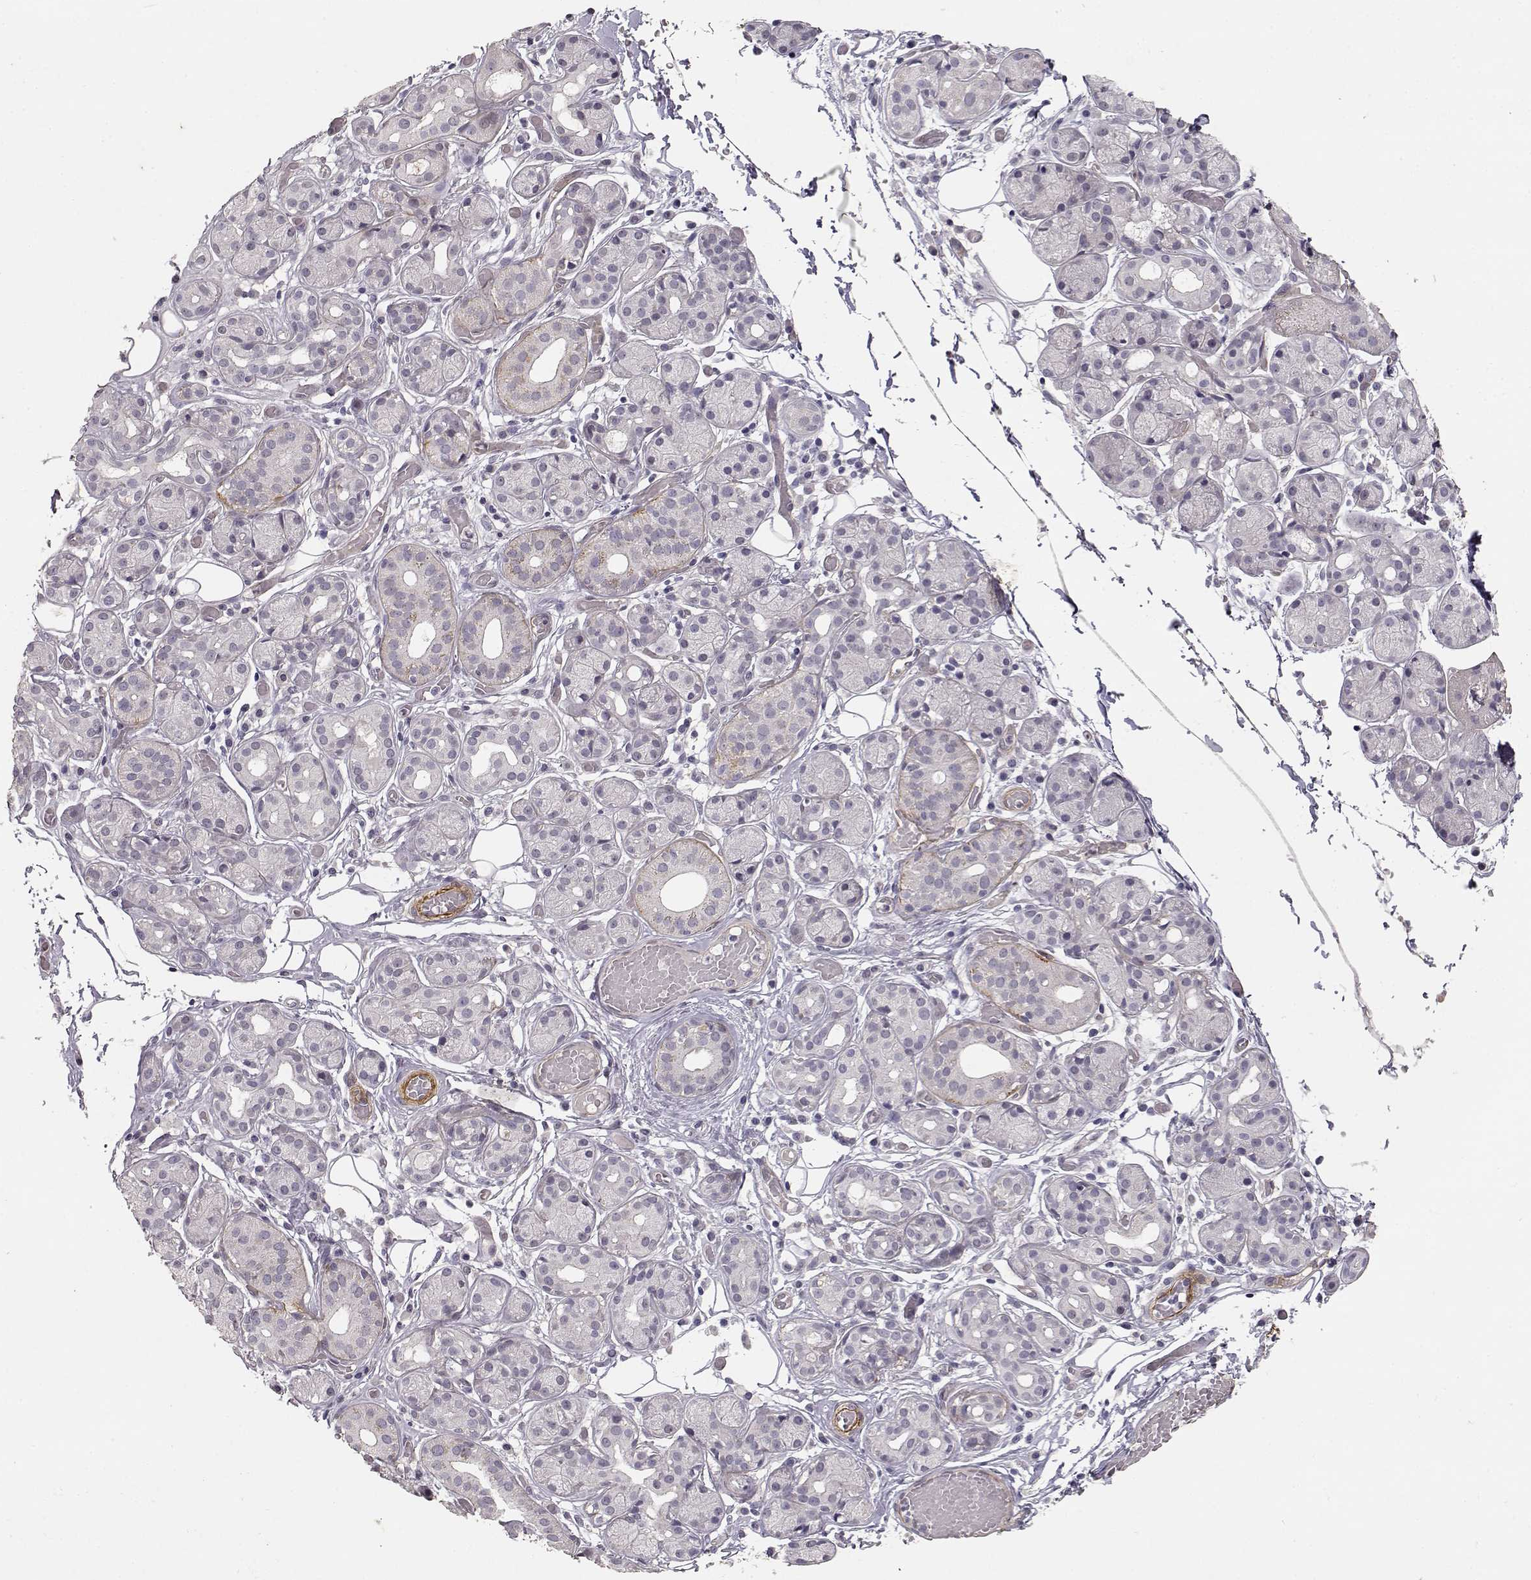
{"staining": {"intensity": "negative", "quantity": "none", "location": "none"}, "tissue": "salivary gland", "cell_type": "Glandular cells", "image_type": "normal", "snomed": [{"axis": "morphology", "description": "Normal tissue, NOS"}, {"axis": "topography", "description": "Salivary gland"}, {"axis": "topography", "description": "Peripheral nerve tissue"}], "caption": "This is a image of immunohistochemistry staining of benign salivary gland, which shows no positivity in glandular cells.", "gene": "LAMA5", "patient": {"sex": "male", "age": 71}}